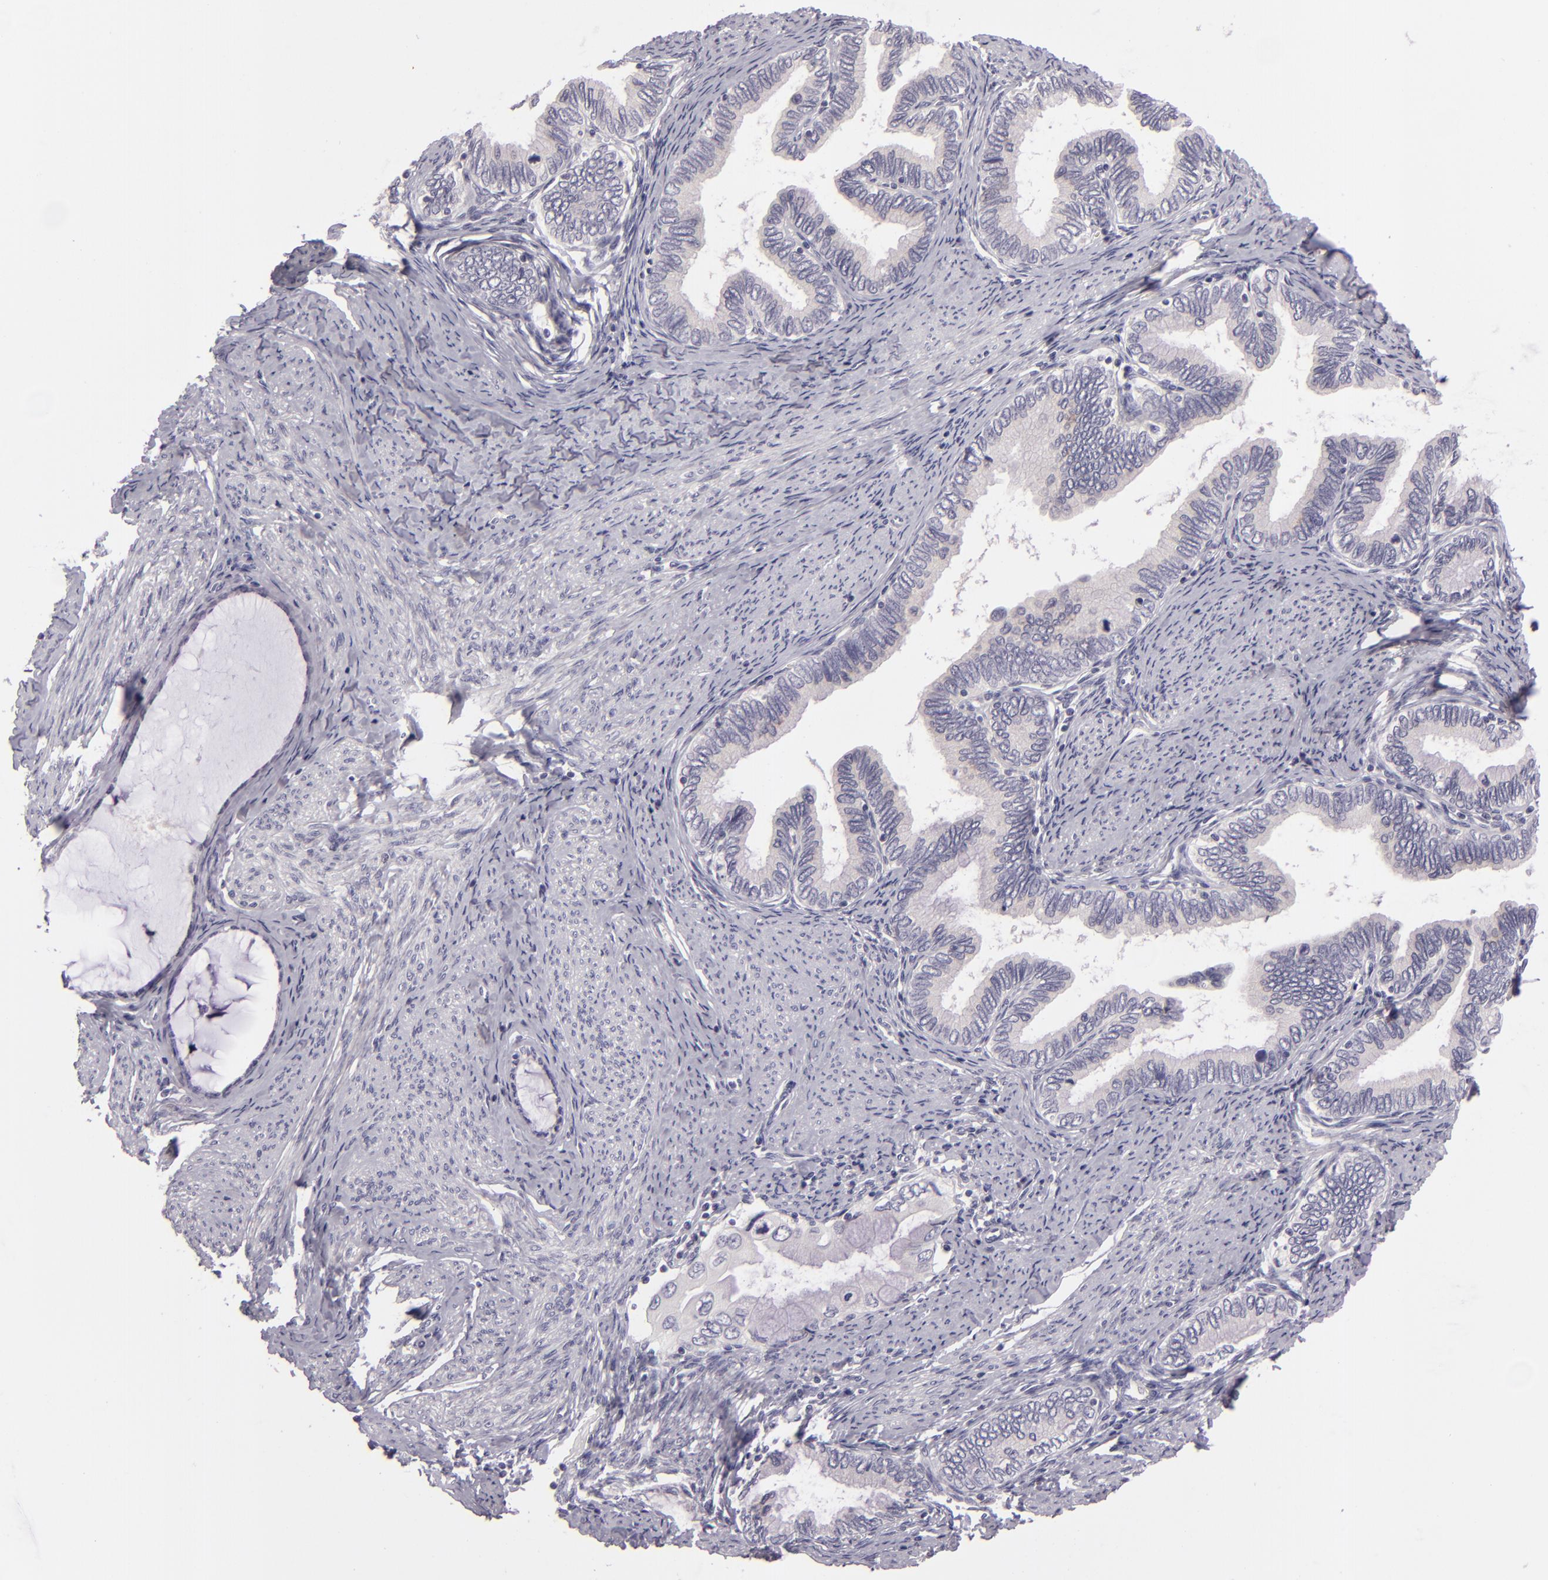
{"staining": {"intensity": "negative", "quantity": "none", "location": "none"}, "tissue": "cervical cancer", "cell_type": "Tumor cells", "image_type": "cancer", "snomed": [{"axis": "morphology", "description": "Adenocarcinoma, NOS"}, {"axis": "topography", "description": "Cervix"}], "caption": "Cervical cancer was stained to show a protein in brown. There is no significant expression in tumor cells.", "gene": "EGFL6", "patient": {"sex": "female", "age": 49}}